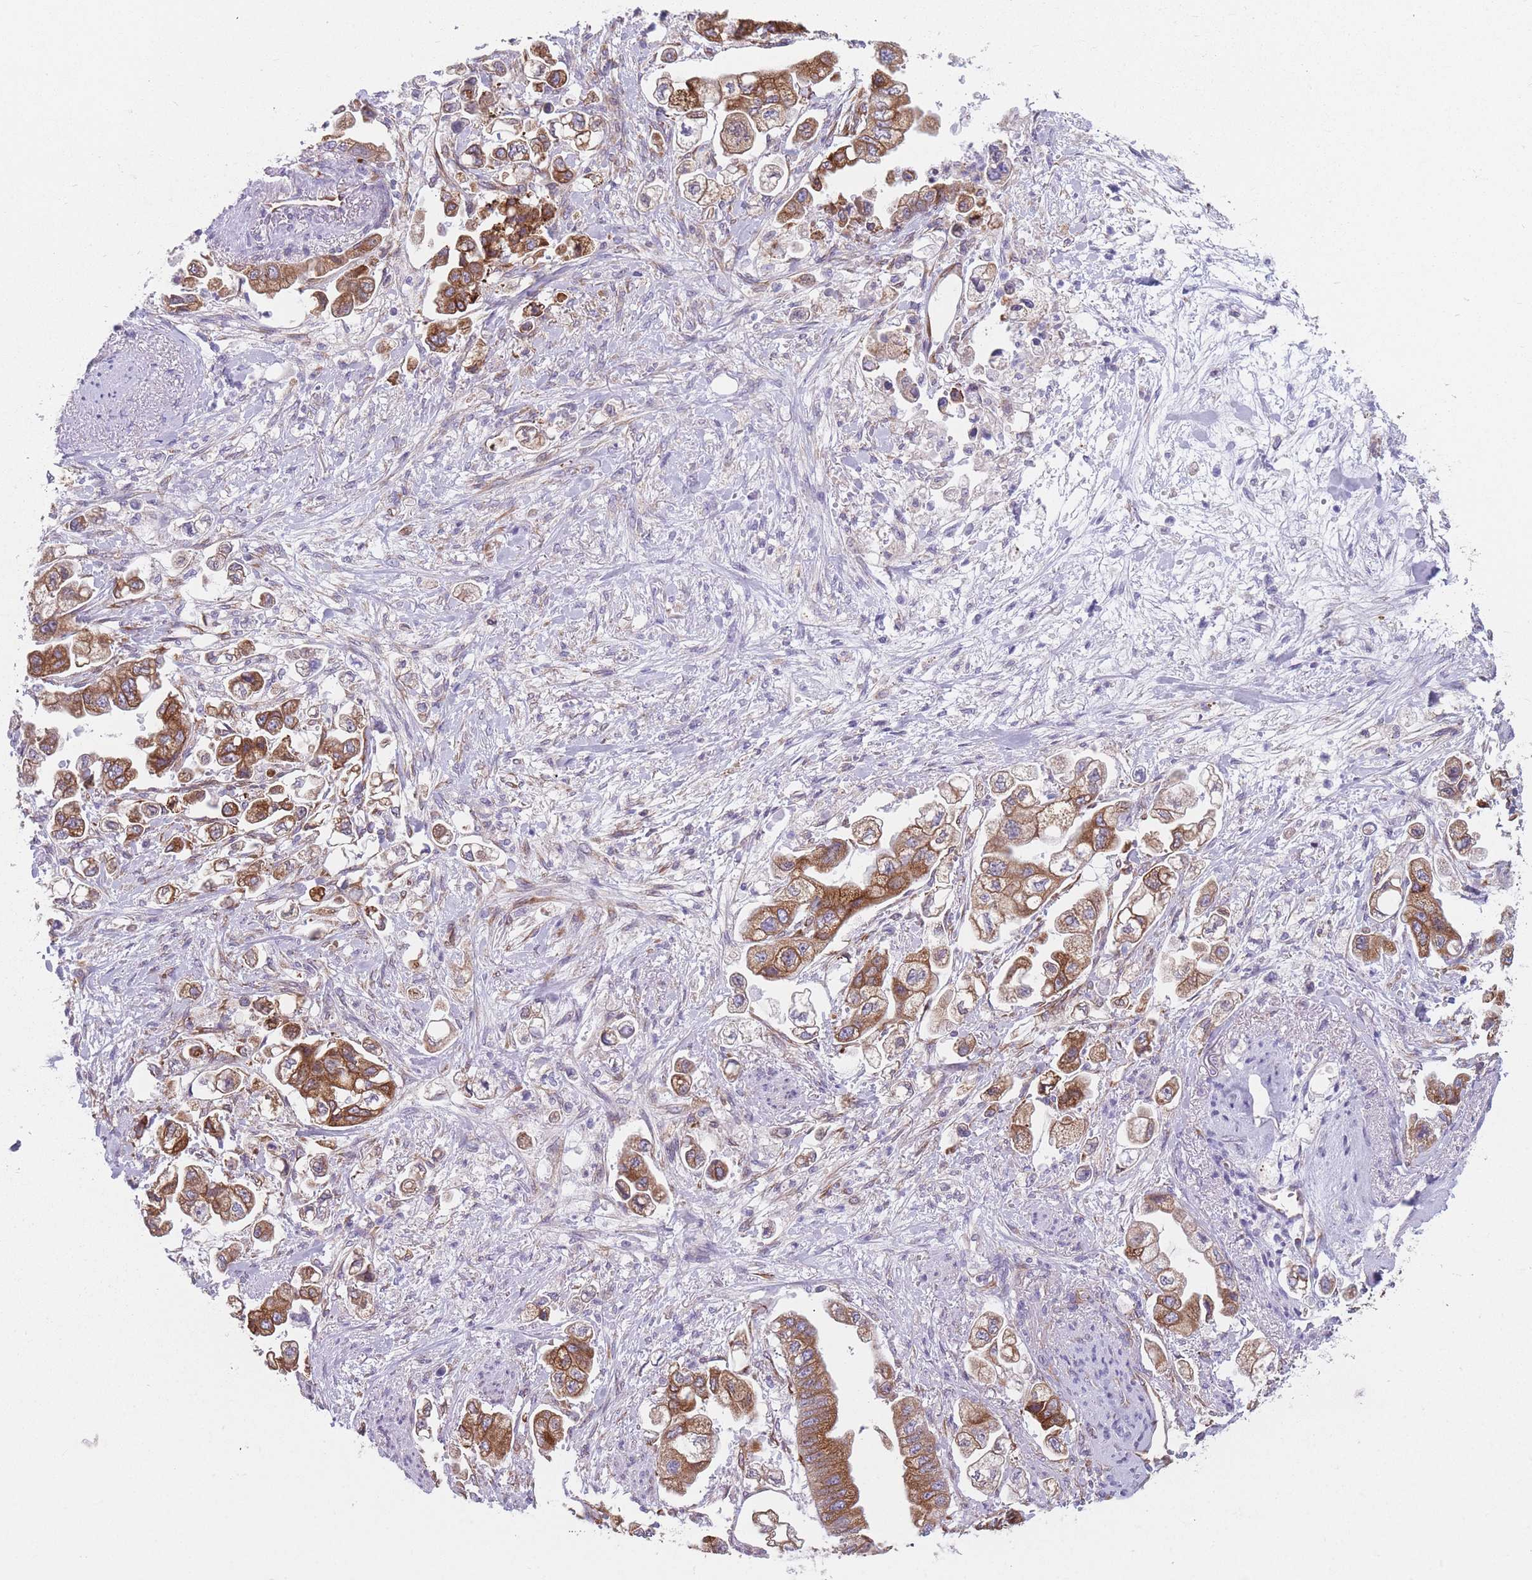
{"staining": {"intensity": "moderate", "quantity": ">75%", "location": "cytoplasmic/membranous"}, "tissue": "stomach cancer", "cell_type": "Tumor cells", "image_type": "cancer", "snomed": [{"axis": "morphology", "description": "Adenocarcinoma, NOS"}, {"axis": "topography", "description": "Stomach"}], "caption": "A photomicrograph of stomach cancer (adenocarcinoma) stained for a protein shows moderate cytoplasmic/membranous brown staining in tumor cells.", "gene": "AK9", "patient": {"sex": "male", "age": 62}}